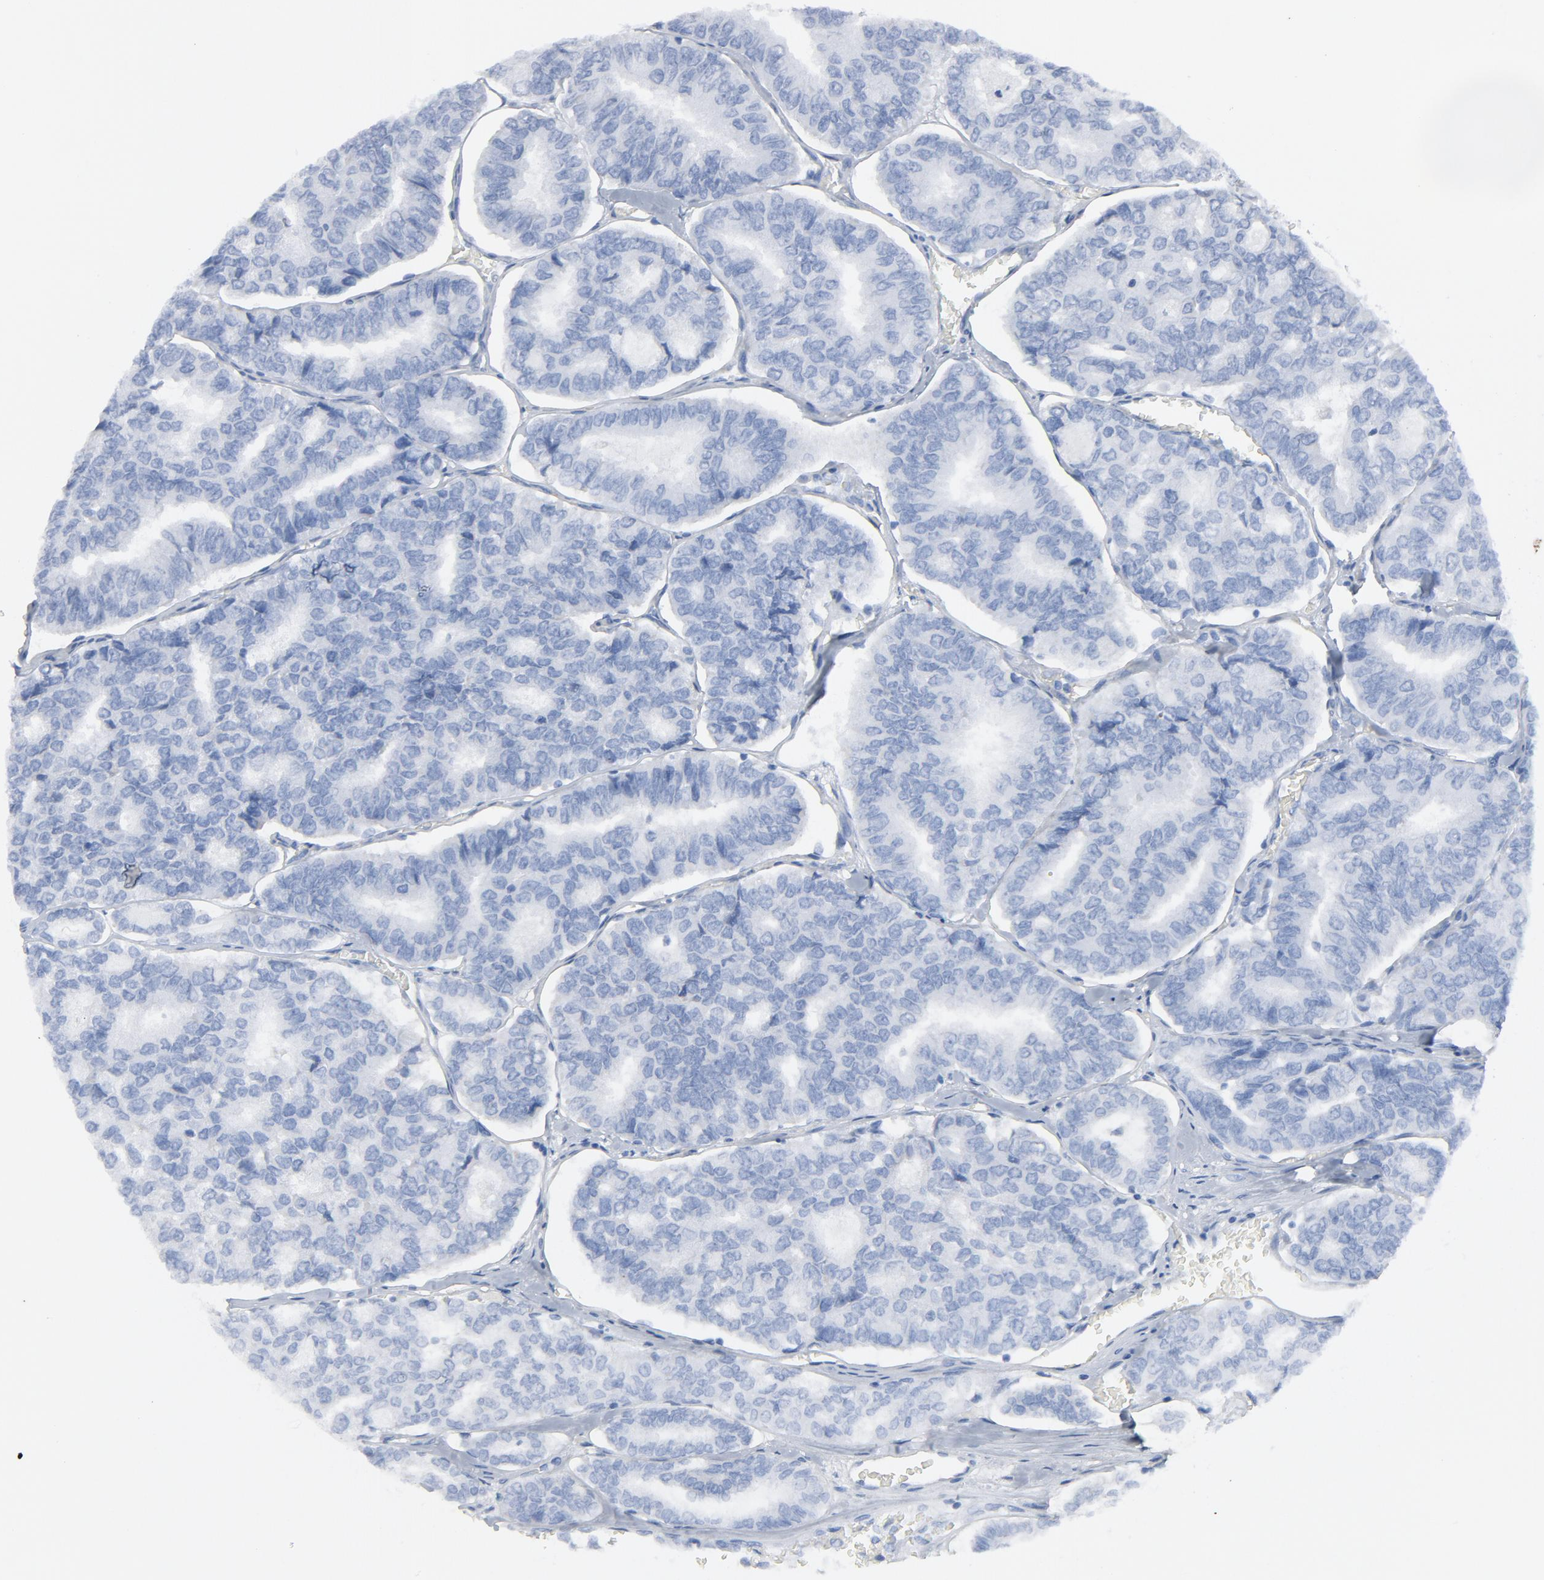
{"staining": {"intensity": "moderate", "quantity": "25%-75%", "location": "cytoplasmic/membranous"}, "tissue": "thyroid cancer", "cell_type": "Tumor cells", "image_type": "cancer", "snomed": [{"axis": "morphology", "description": "Papillary adenocarcinoma, NOS"}, {"axis": "topography", "description": "Thyroid gland"}], "caption": "Tumor cells display medium levels of moderate cytoplasmic/membranous staining in approximately 25%-75% of cells in human papillary adenocarcinoma (thyroid).", "gene": "C14orf119", "patient": {"sex": "female", "age": 35}}